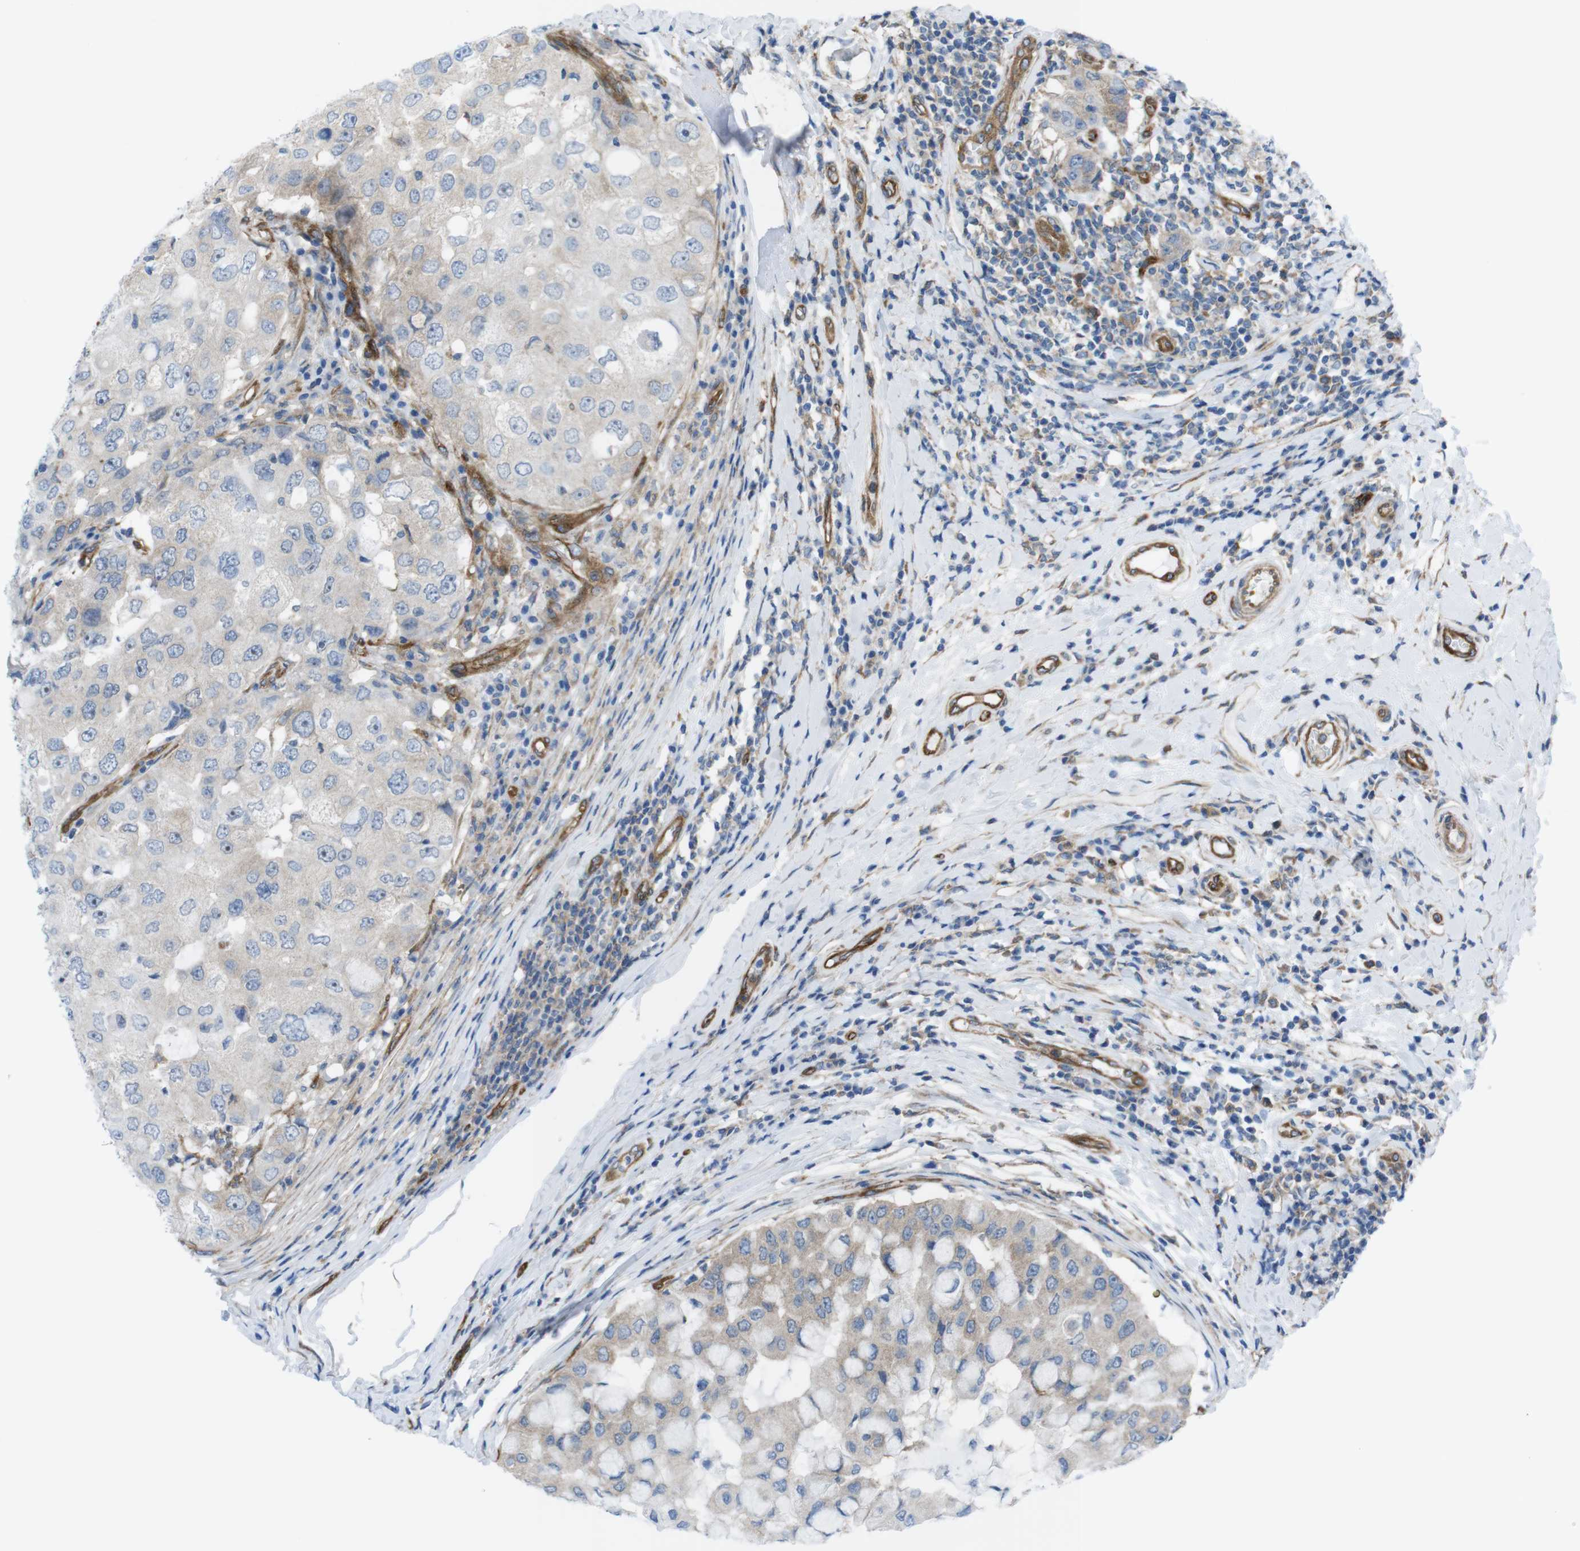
{"staining": {"intensity": "weak", "quantity": "25%-75%", "location": "cytoplasmic/membranous,nuclear"}, "tissue": "breast cancer", "cell_type": "Tumor cells", "image_type": "cancer", "snomed": [{"axis": "morphology", "description": "Duct carcinoma"}, {"axis": "topography", "description": "Breast"}], "caption": "The image shows staining of breast cancer, revealing weak cytoplasmic/membranous and nuclear protein staining (brown color) within tumor cells.", "gene": "DIAPH2", "patient": {"sex": "female", "age": 27}}